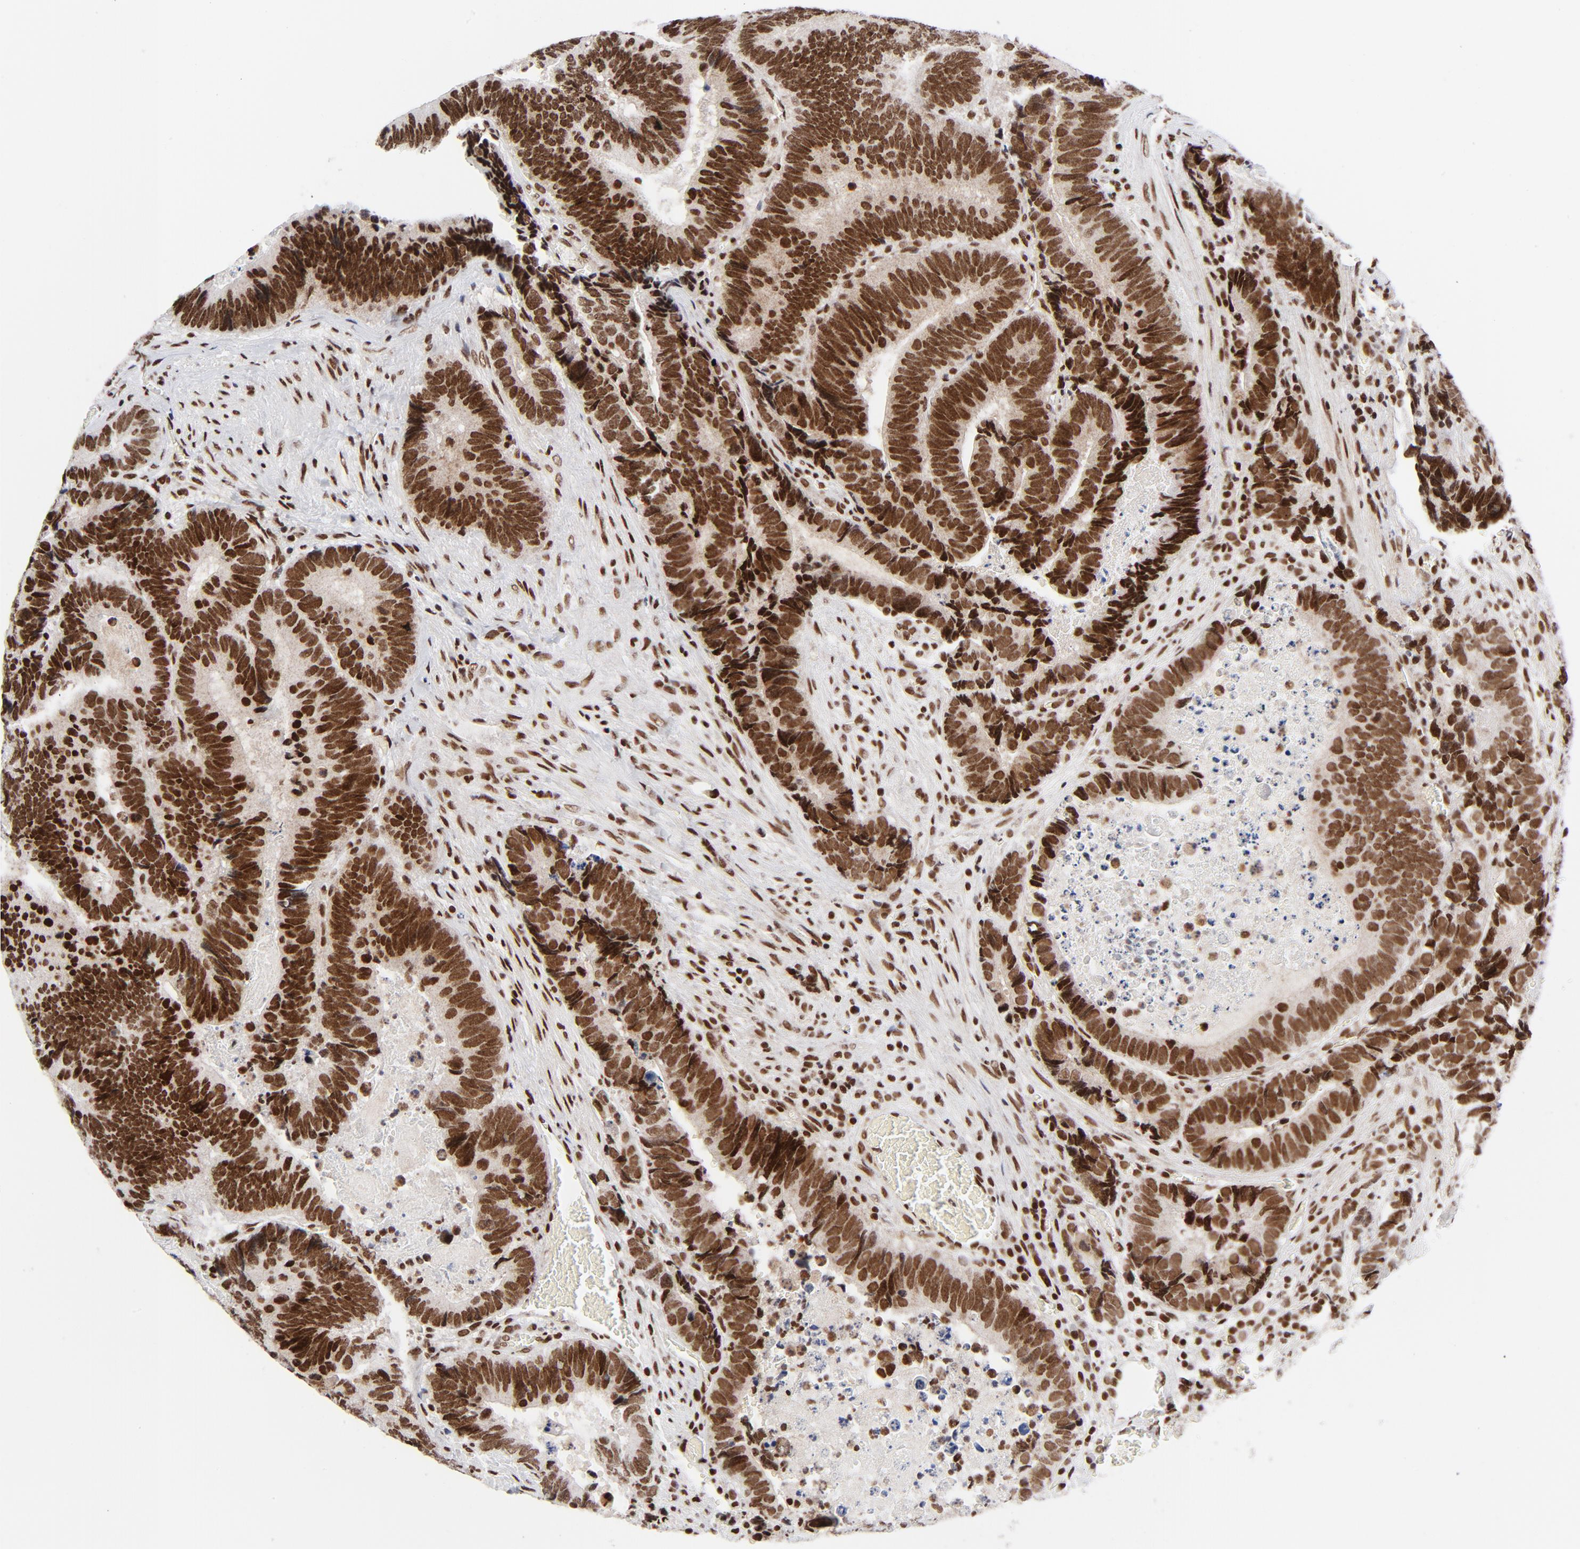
{"staining": {"intensity": "strong", "quantity": ">75%", "location": "nuclear"}, "tissue": "colorectal cancer", "cell_type": "Tumor cells", "image_type": "cancer", "snomed": [{"axis": "morphology", "description": "Adenocarcinoma, NOS"}, {"axis": "topography", "description": "Colon"}], "caption": "A high-resolution micrograph shows immunohistochemistry staining of colorectal cancer, which displays strong nuclear staining in about >75% of tumor cells.", "gene": "NFYB", "patient": {"sex": "male", "age": 72}}